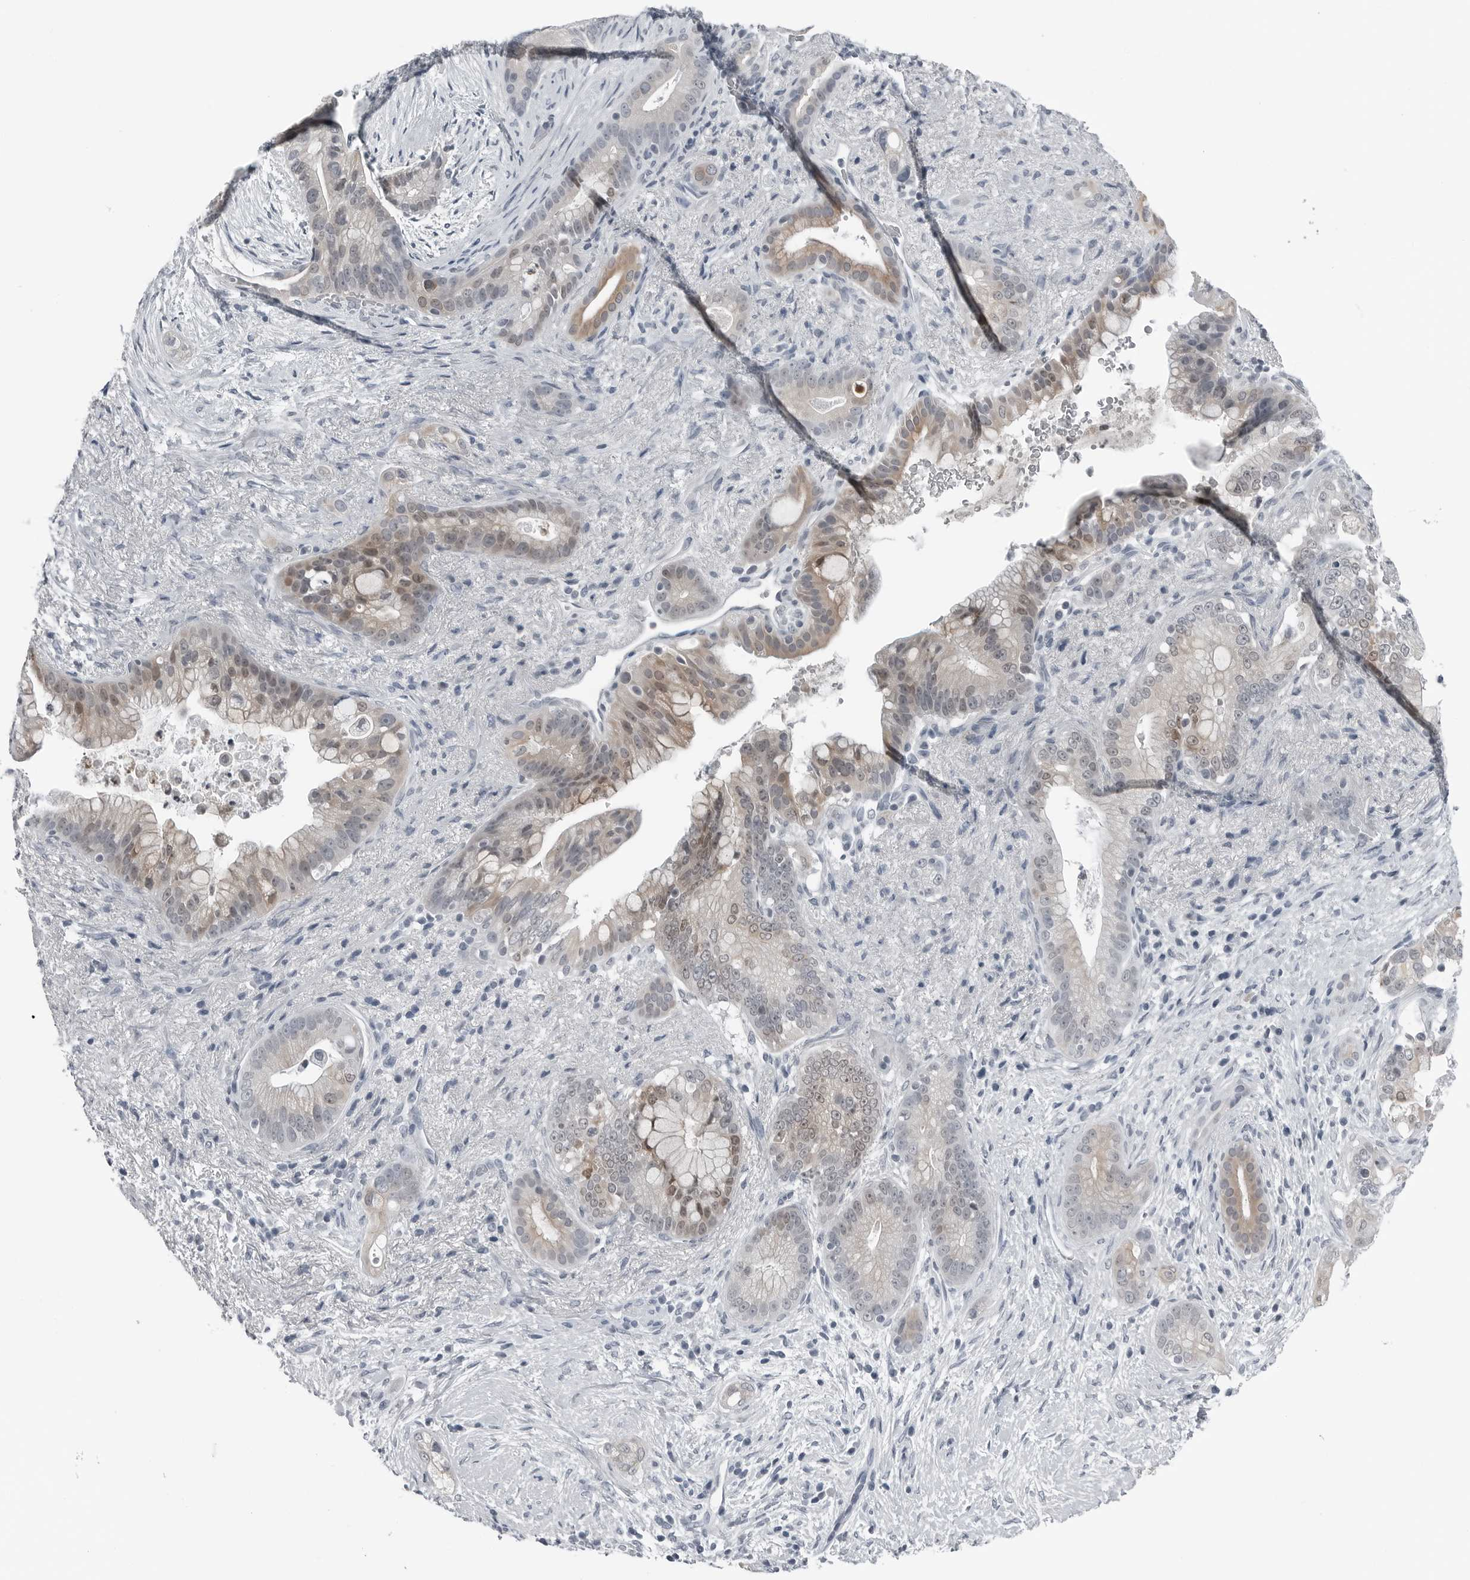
{"staining": {"intensity": "weak", "quantity": "25%-75%", "location": "cytoplasmic/membranous,nuclear"}, "tissue": "pancreatic cancer", "cell_type": "Tumor cells", "image_type": "cancer", "snomed": [{"axis": "morphology", "description": "Adenocarcinoma, NOS"}, {"axis": "topography", "description": "Pancreas"}], "caption": "Pancreatic adenocarcinoma stained with immunohistochemistry exhibits weak cytoplasmic/membranous and nuclear positivity in about 25%-75% of tumor cells.", "gene": "SPINK1", "patient": {"sex": "male", "age": 53}}